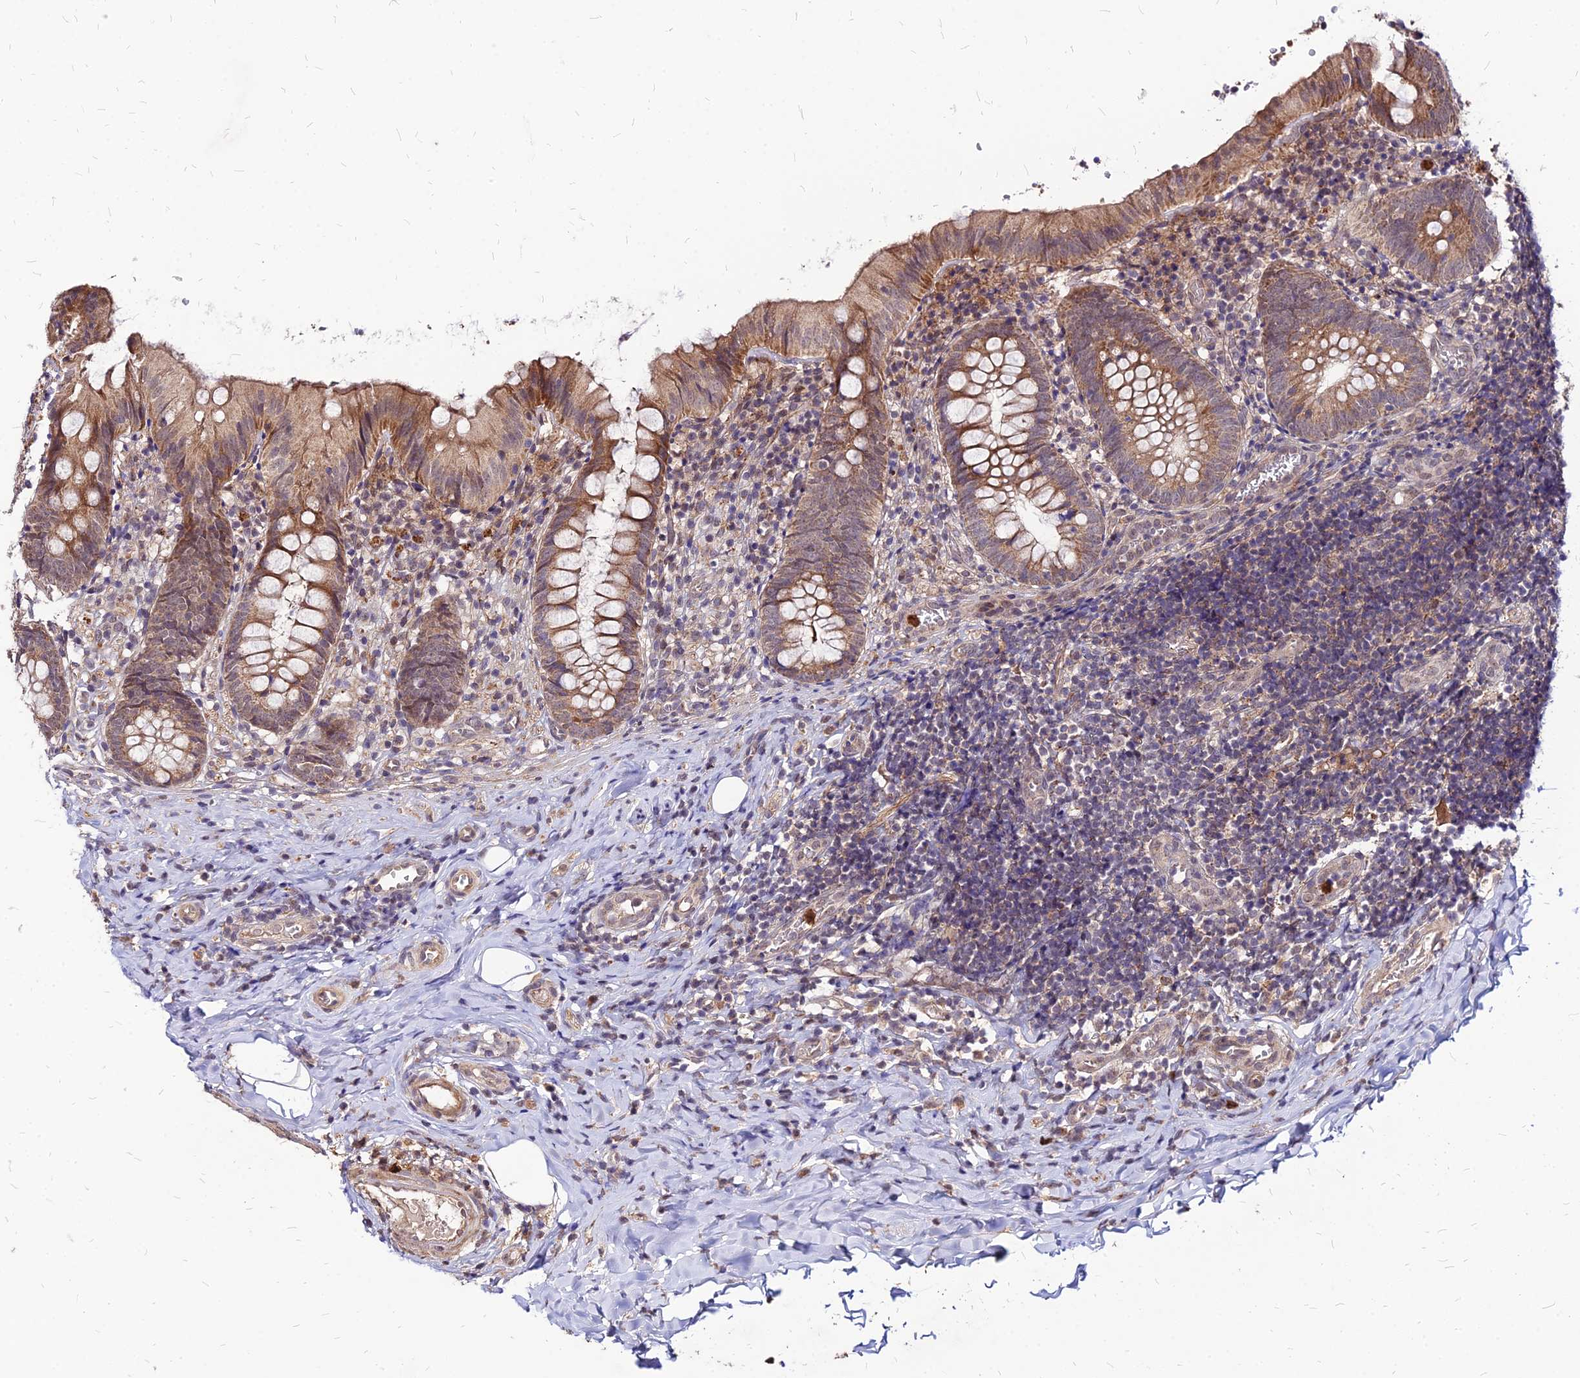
{"staining": {"intensity": "moderate", "quantity": ">75%", "location": "cytoplasmic/membranous"}, "tissue": "appendix", "cell_type": "Glandular cells", "image_type": "normal", "snomed": [{"axis": "morphology", "description": "Normal tissue, NOS"}, {"axis": "topography", "description": "Appendix"}], "caption": "High-power microscopy captured an immunohistochemistry (IHC) photomicrograph of normal appendix, revealing moderate cytoplasmic/membranous expression in about >75% of glandular cells.", "gene": "APBA3", "patient": {"sex": "male", "age": 8}}